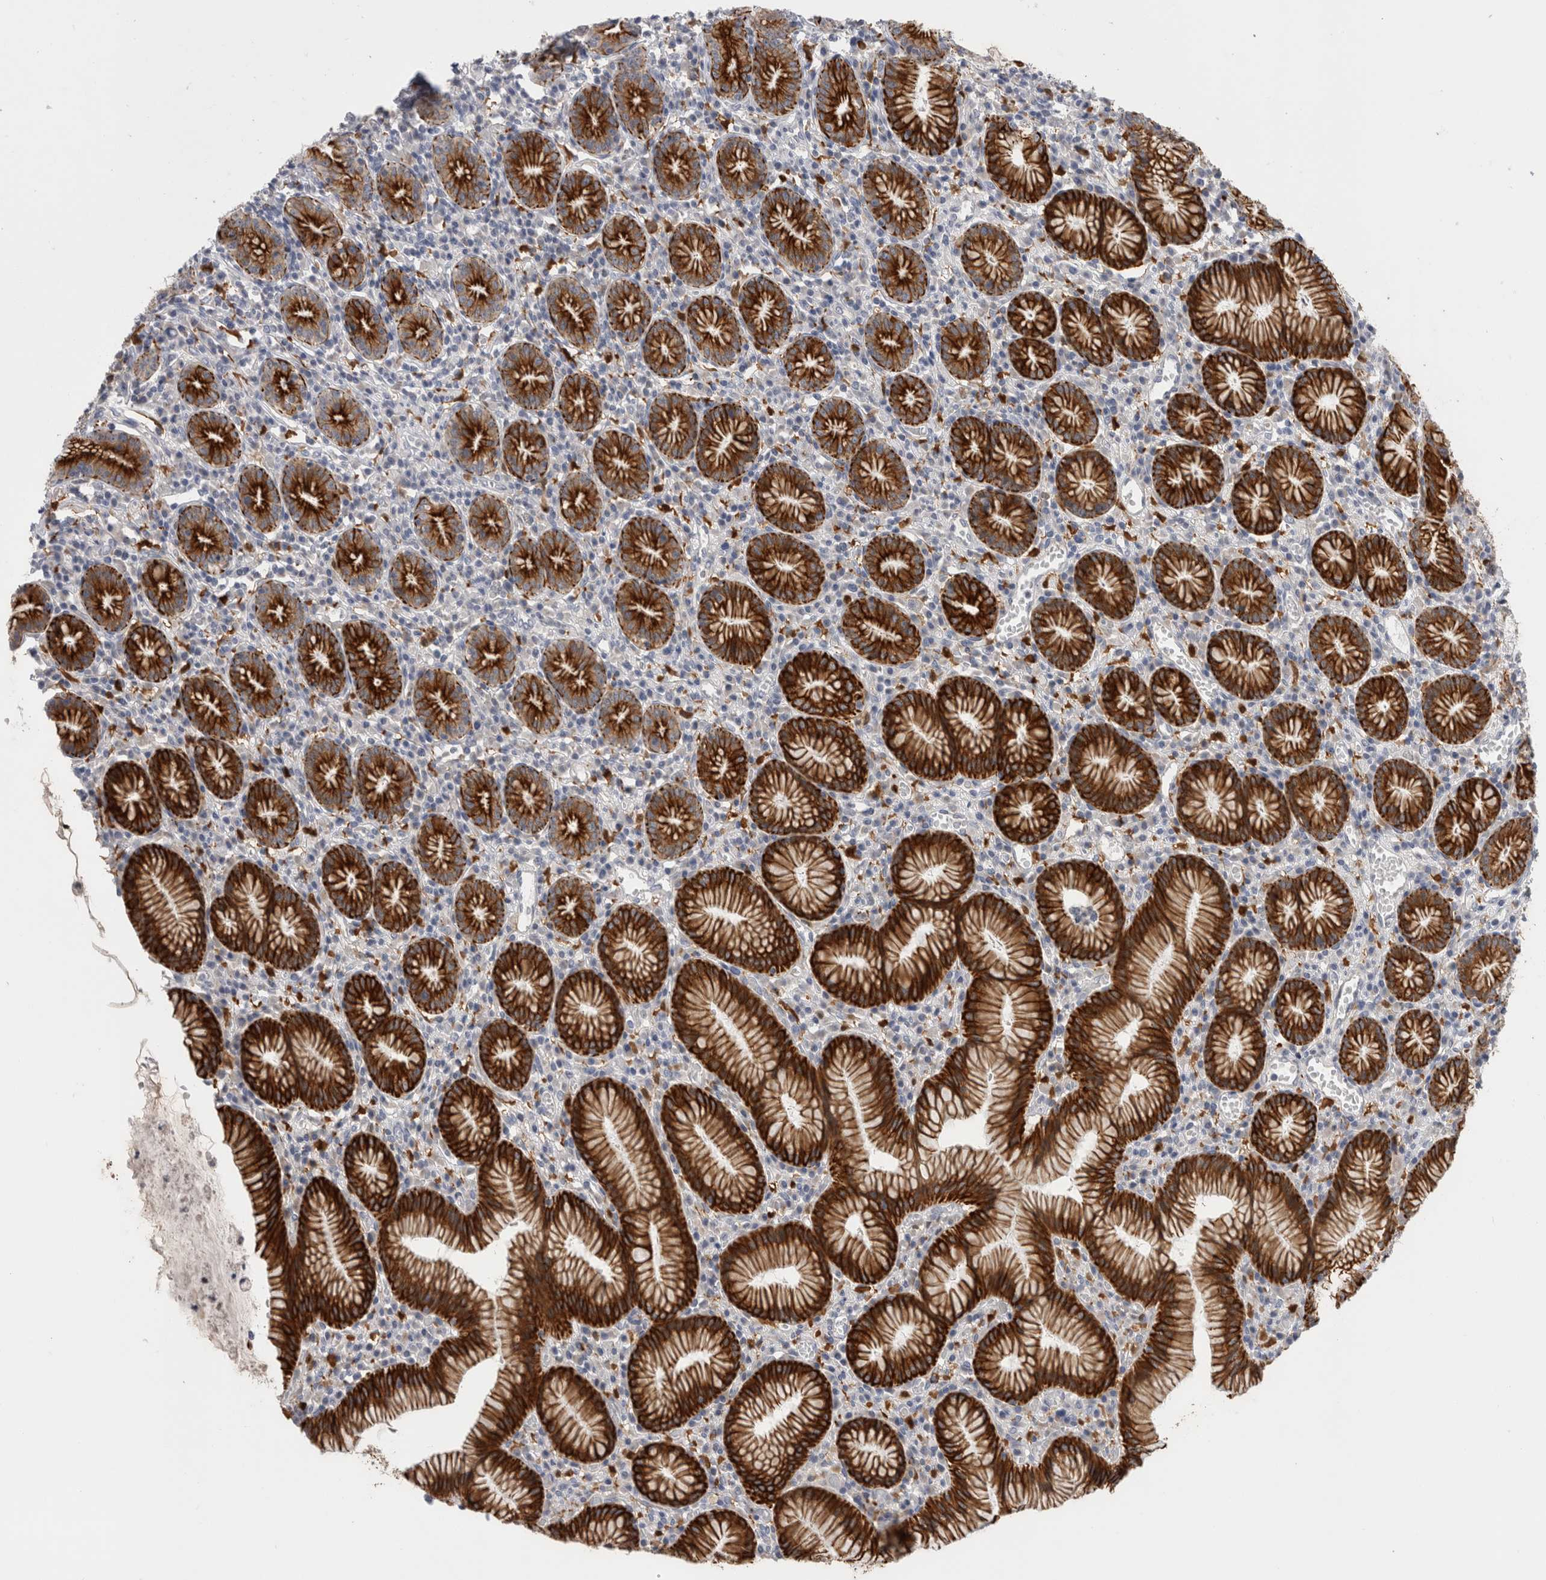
{"staining": {"intensity": "strong", "quantity": ">75%", "location": "cytoplasmic/membranous"}, "tissue": "stomach", "cell_type": "Glandular cells", "image_type": "normal", "snomed": [{"axis": "morphology", "description": "Normal tissue, NOS"}, {"axis": "topography", "description": "Stomach"}], "caption": "Strong cytoplasmic/membranous positivity for a protein is present in approximately >75% of glandular cells of benign stomach using immunohistochemistry.", "gene": "SLC20A2", "patient": {"sex": "male", "age": 55}}